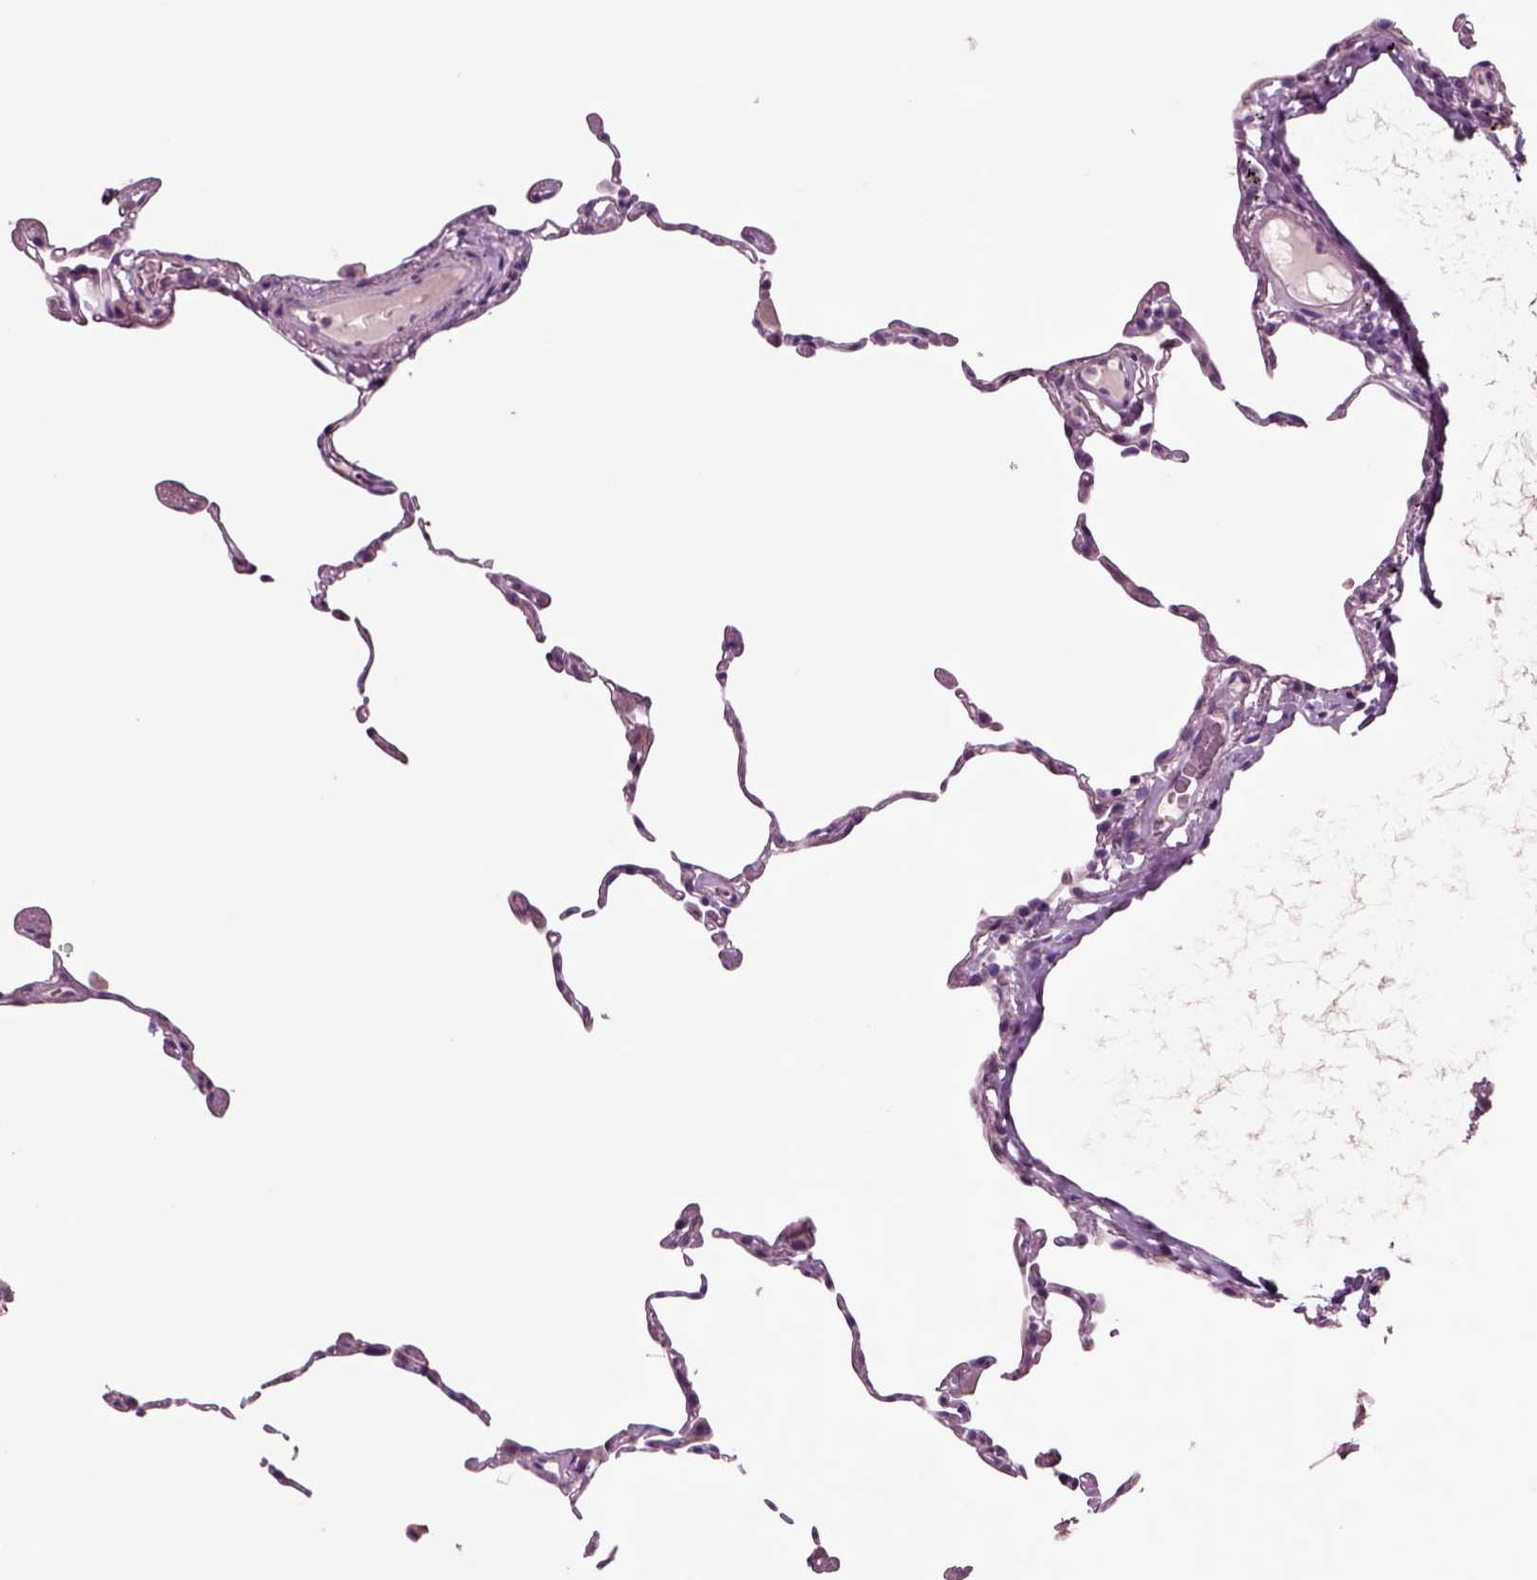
{"staining": {"intensity": "negative", "quantity": "none", "location": "none"}, "tissue": "lung", "cell_type": "Alveolar cells", "image_type": "normal", "snomed": [{"axis": "morphology", "description": "Normal tissue, NOS"}, {"axis": "topography", "description": "Lung"}], "caption": "This is an immunohistochemistry (IHC) image of normal lung. There is no positivity in alveolar cells.", "gene": "CHGB", "patient": {"sex": "female", "age": 57}}